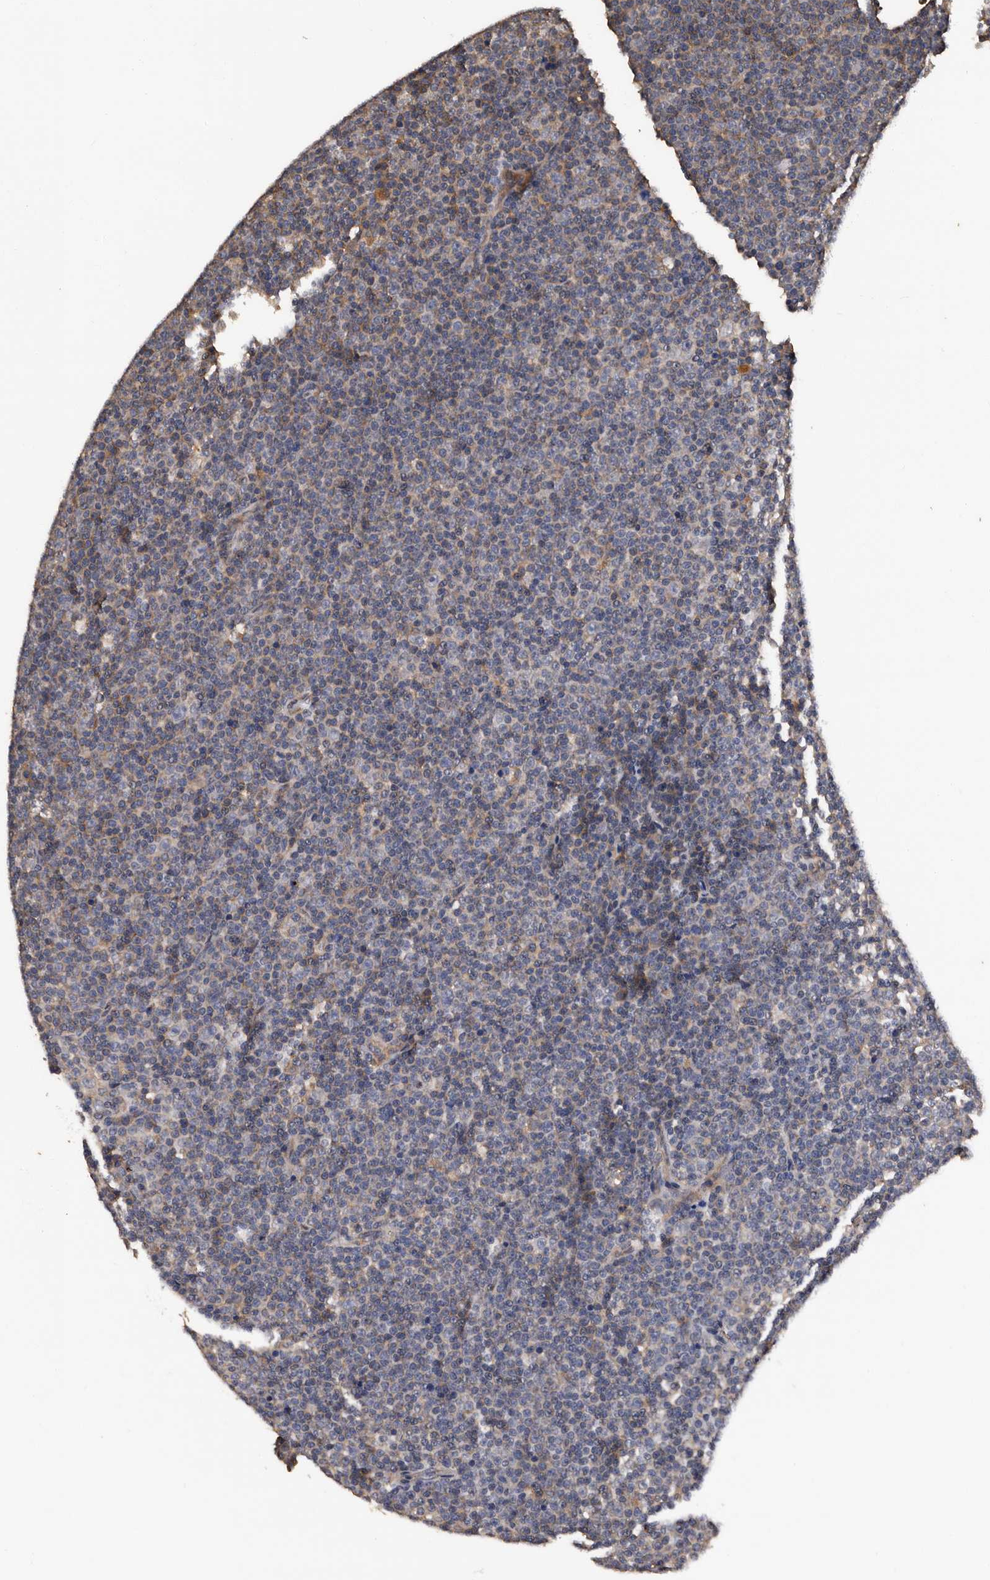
{"staining": {"intensity": "negative", "quantity": "none", "location": "none"}, "tissue": "lymphoma", "cell_type": "Tumor cells", "image_type": "cancer", "snomed": [{"axis": "morphology", "description": "Malignant lymphoma, non-Hodgkin's type, Low grade"}, {"axis": "topography", "description": "Lymph node"}], "caption": "Immunohistochemistry micrograph of neoplastic tissue: lymphoma stained with DAB reveals no significant protein expression in tumor cells.", "gene": "ADCK5", "patient": {"sex": "female", "age": 67}}